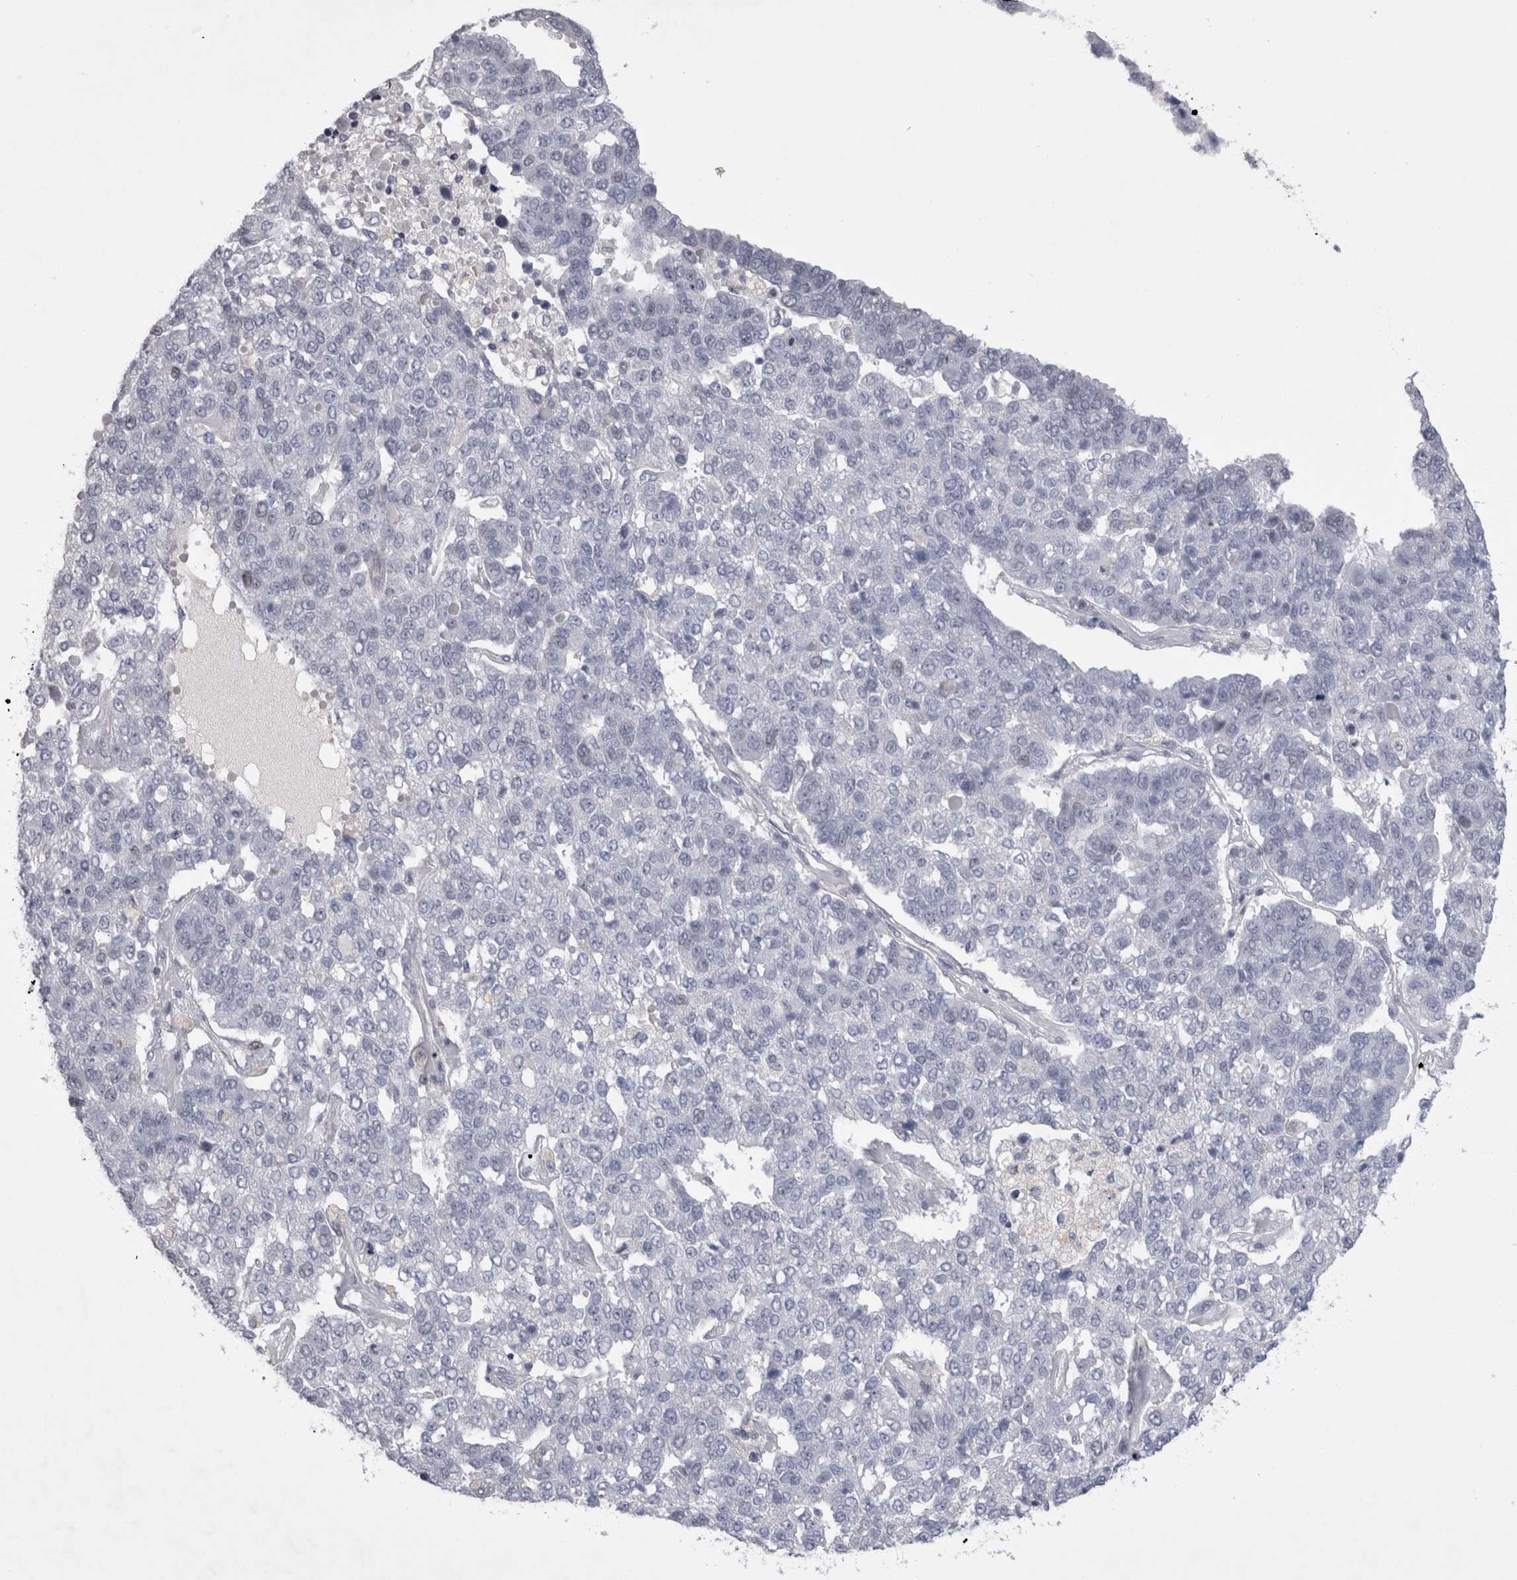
{"staining": {"intensity": "weak", "quantity": "<25%", "location": "nuclear"}, "tissue": "pancreatic cancer", "cell_type": "Tumor cells", "image_type": "cancer", "snomed": [{"axis": "morphology", "description": "Adenocarcinoma, NOS"}, {"axis": "topography", "description": "Pancreas"}], "caption": "Immunohistochemistry (IHC) histopathology image of neoplastic tissue: human pancreatic cancer stained with DAB (3,3'-diaminobenzidine) displays no significant protein positivity in tumor cells.", "gene": "KIF18B", "patient": {"sex": "female", "age": 61}}